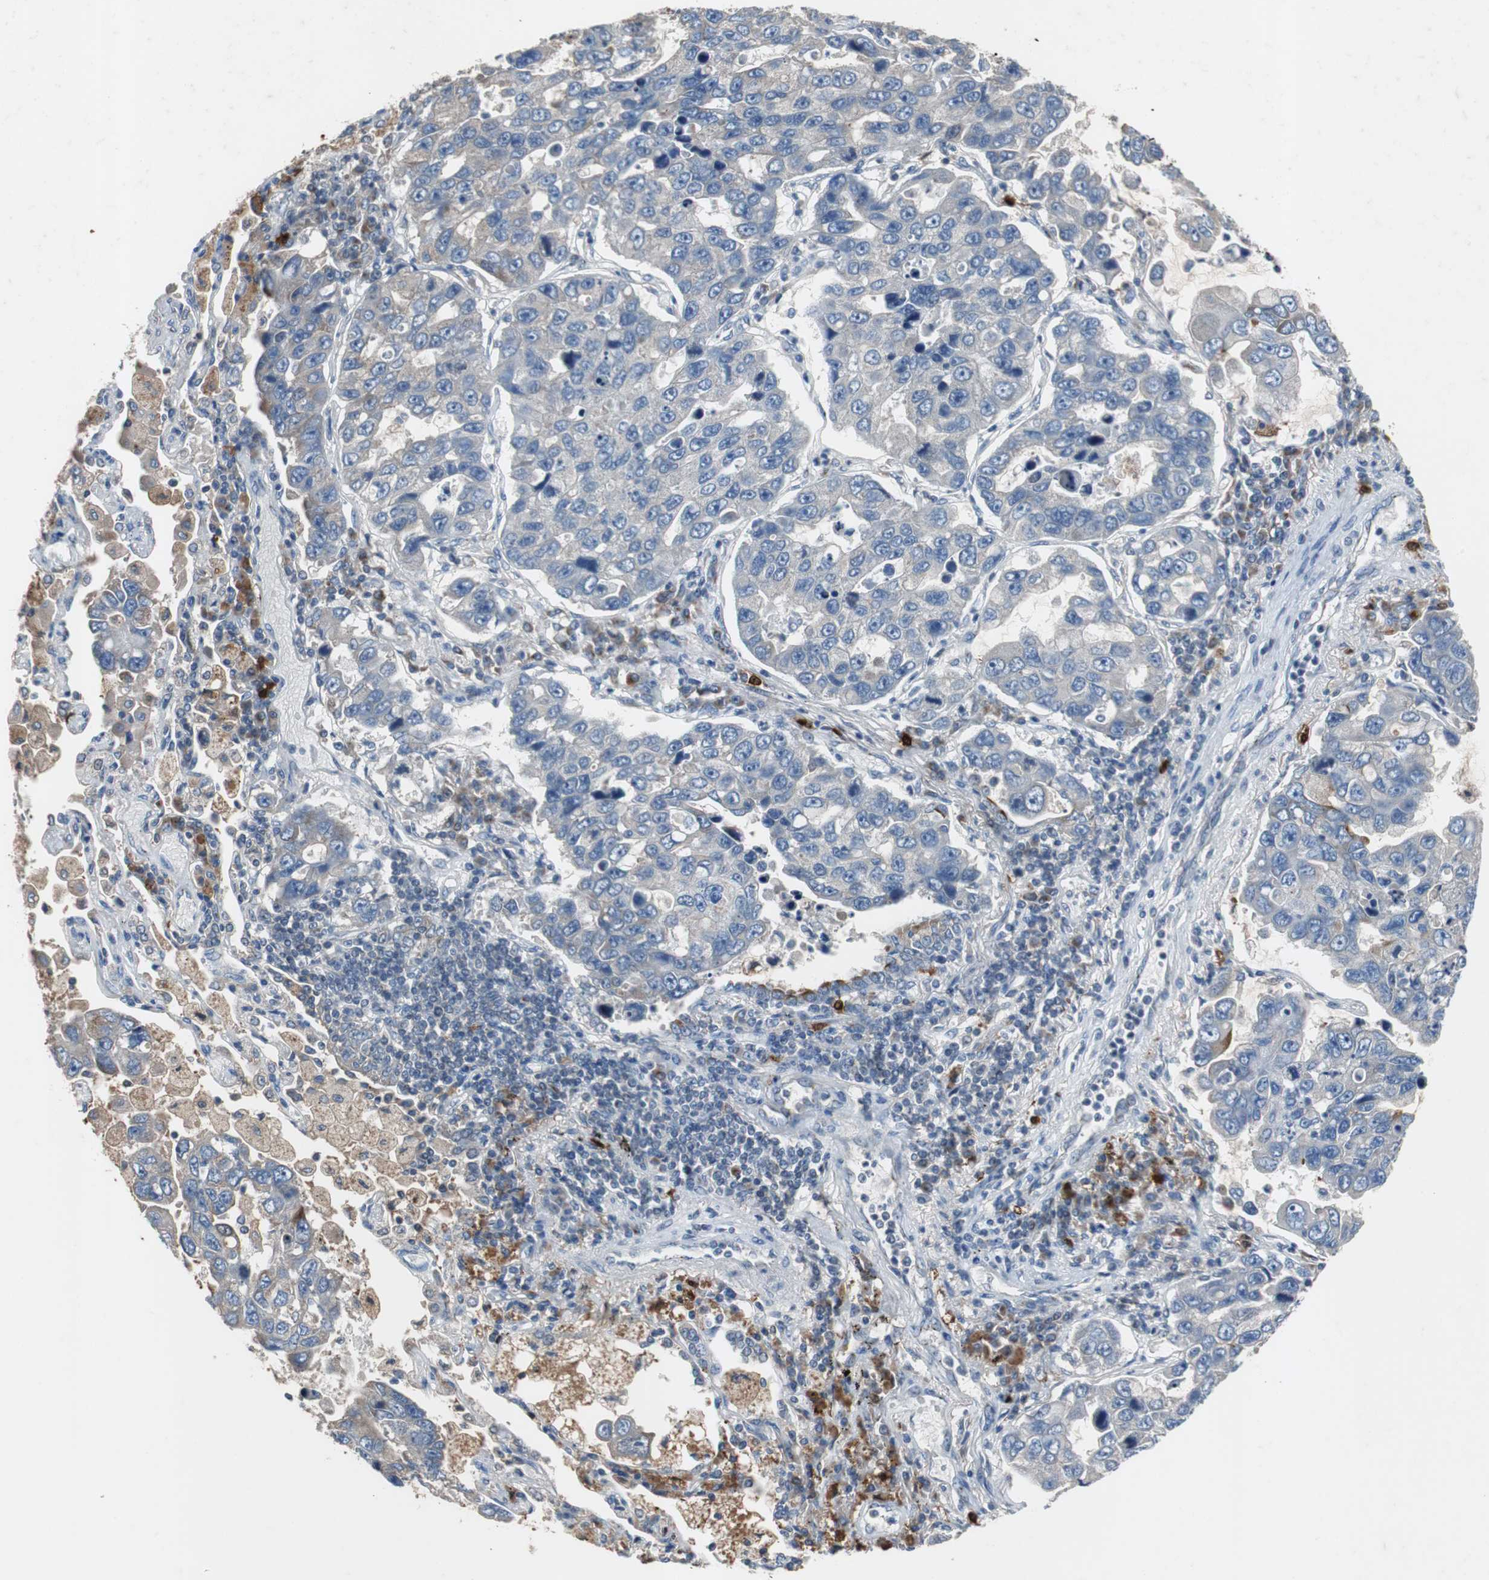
{"staining": {"intensity": "weak", "quantity": "25%-75%", "location": "cytoplasmic/membranous"}, "tissue": "lung cancer", "cell_type": "Tumor cells", "image_type": "cancer", "snomed": [{"axis": "morphology", "description": "Adenocarcinoma, NOS"}, {"axis": "topography", "description": "Lung"}], "caption": "High-magnification brightfield microscopy of adenocarcinoma (lung) stained with DAB (brown) and counterstained with hematoxylin (blue). tumor cells exhibit weak cytoplasmic/membranous positivity is seen in approximately25%-75% of cells.", "gene": "CALB2", "patient": {"sex": "male", "age": 64}}